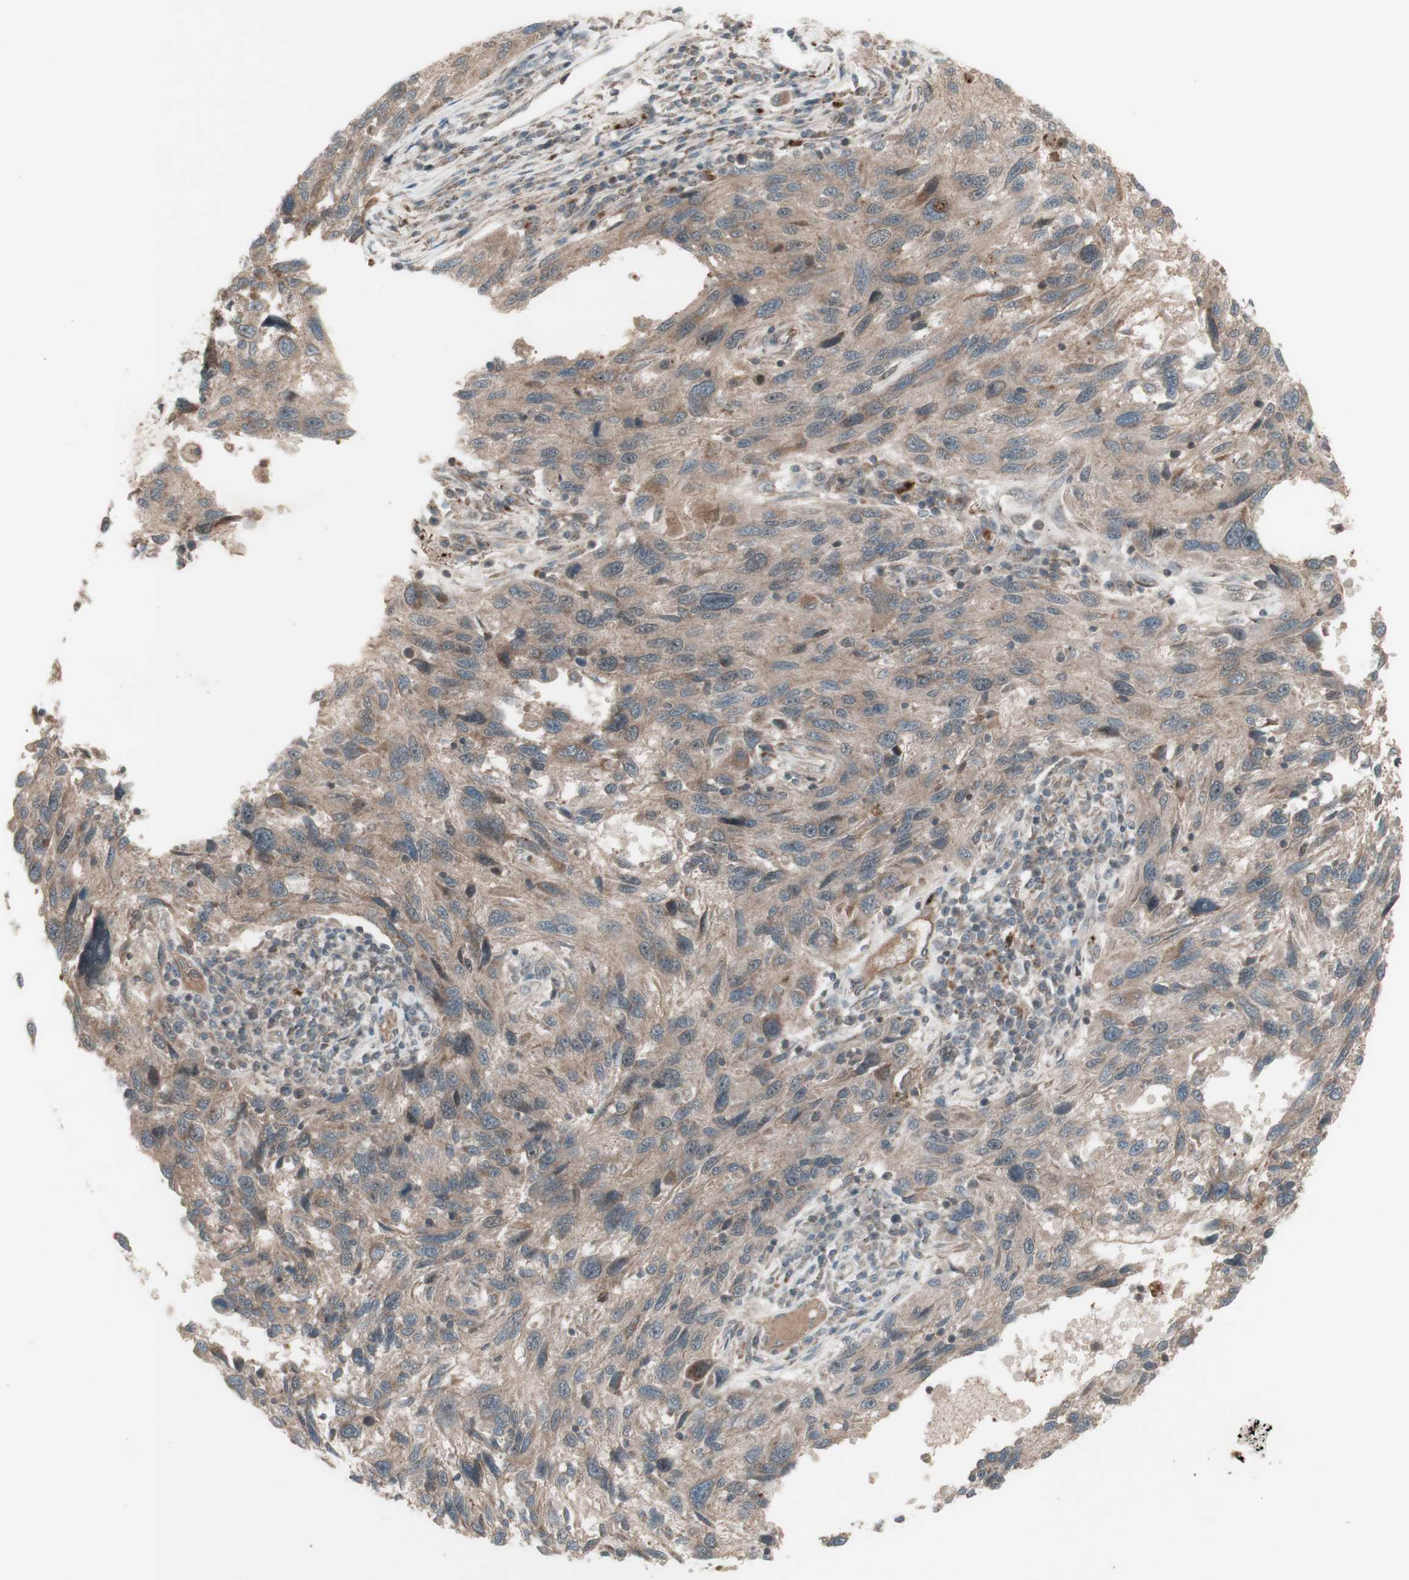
{"staining": {"intensity": "negative", "quantity": "none", "location": "none"}, "tissue": "melanoma", "cell_type": "Tumor cells", "image_type": "cancer", "snomed": [{"axis": "morphology", "description": "Malignant melanoma, NOS"}, {"axis": "topography", "description": "Skin"}], "caption": "Melanoma was stained to show a protein in brown. There is no significant expression in tumor cells.", "gene": "MSH6", "patient": {"sex": "male", "age": 53}}